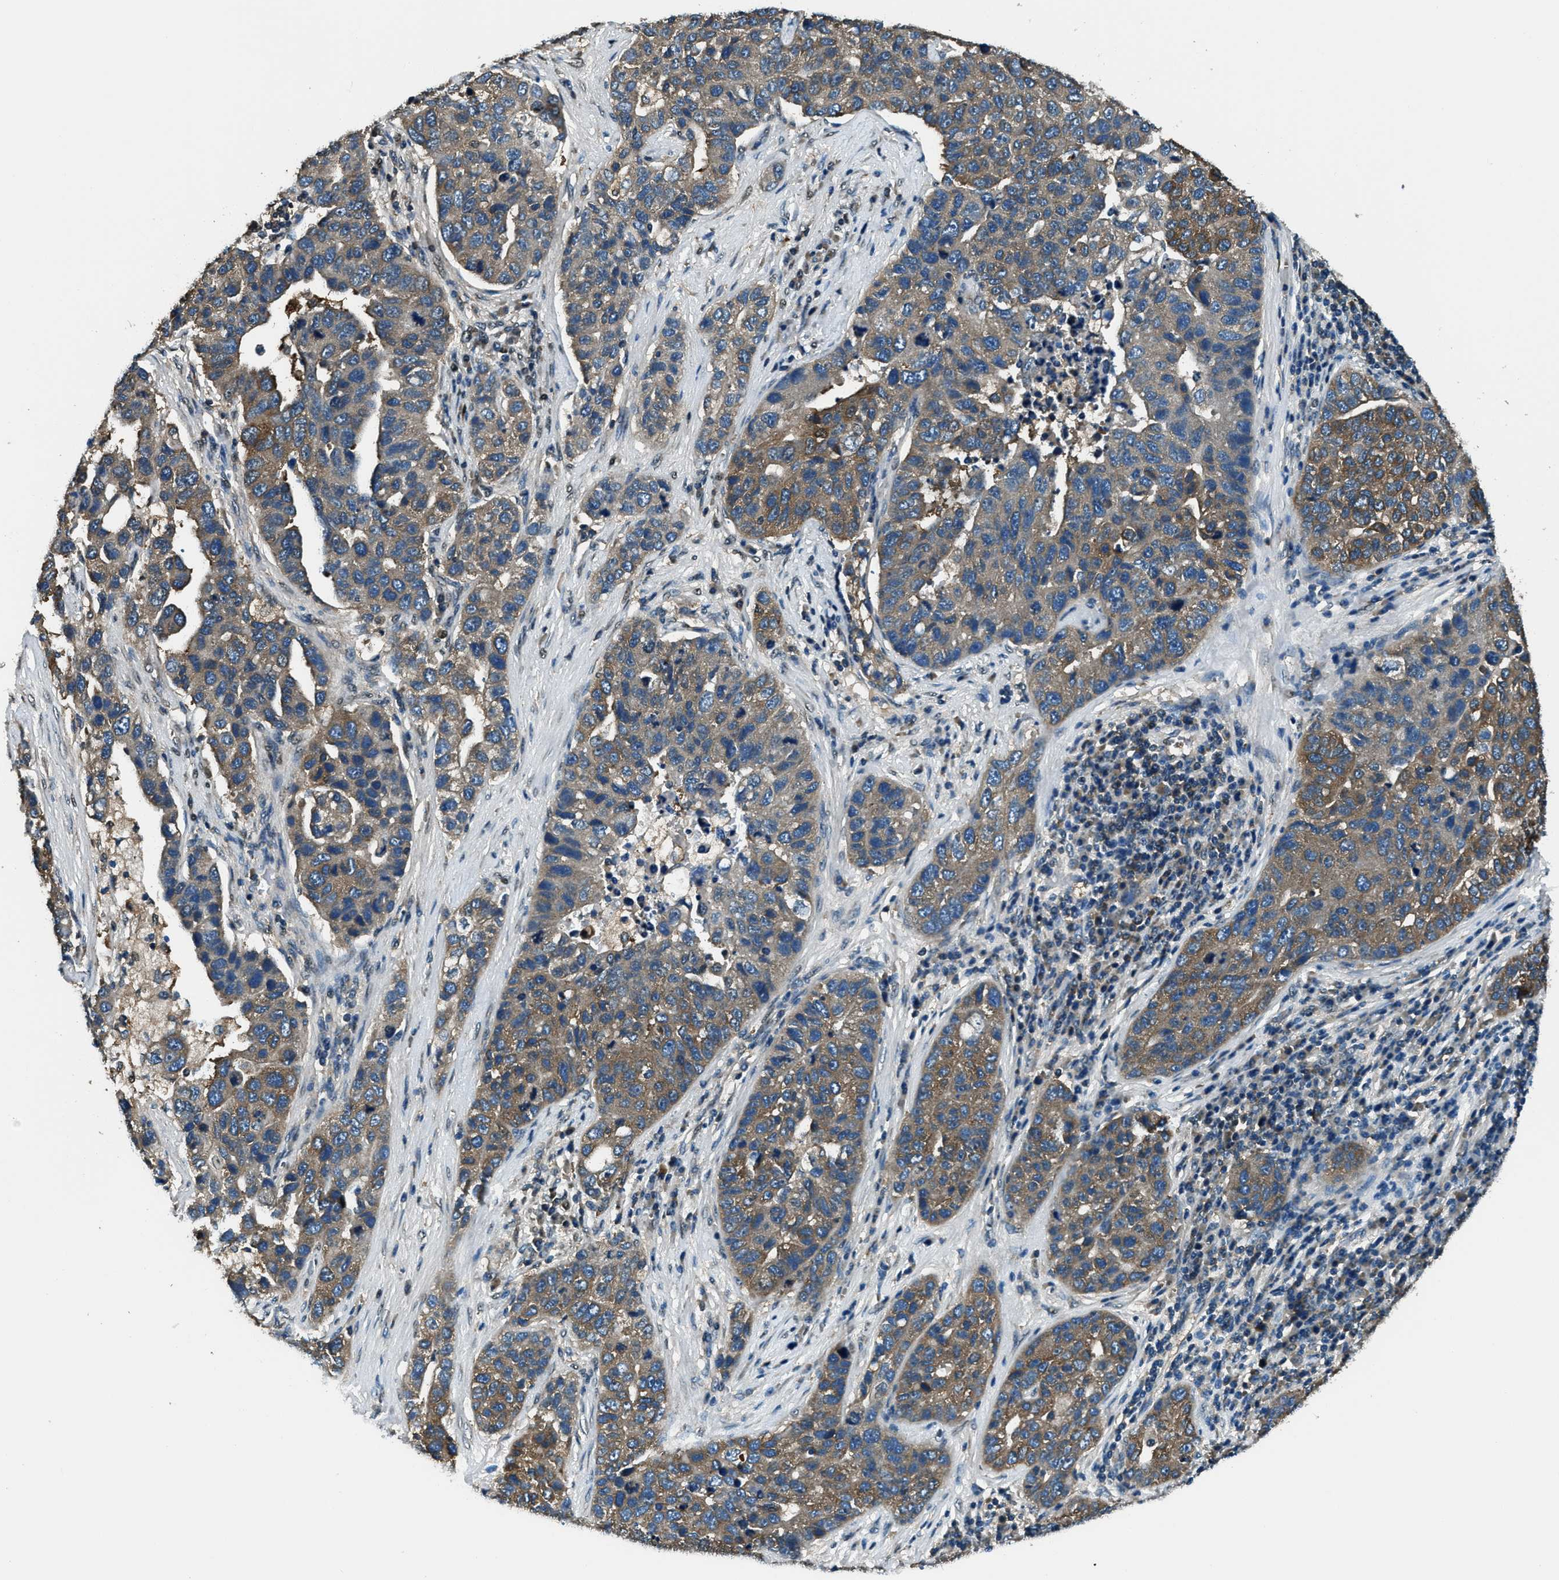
{"staining": {"intensity": "moderate", "quantity": "25%-75%", "location": "cytoplasmic/membranous"}, "tissue": "pancreatic cancer", "cell_type": "Tumor cells", "image_type": "cancer", "snomed": [{"axis": "morphology", "description": "Adenocarcinoma, NOS"}, {"axis": "topography", "description": "Pancreas"}], "caption": "A brown stain labels moderate cytoplasmic/membranous expression of a protein in adenocarcinoma (pancreatic) tumor cells.", "gene": "ARFGAP2", "patient": {"sex": "female", "age": 61}}